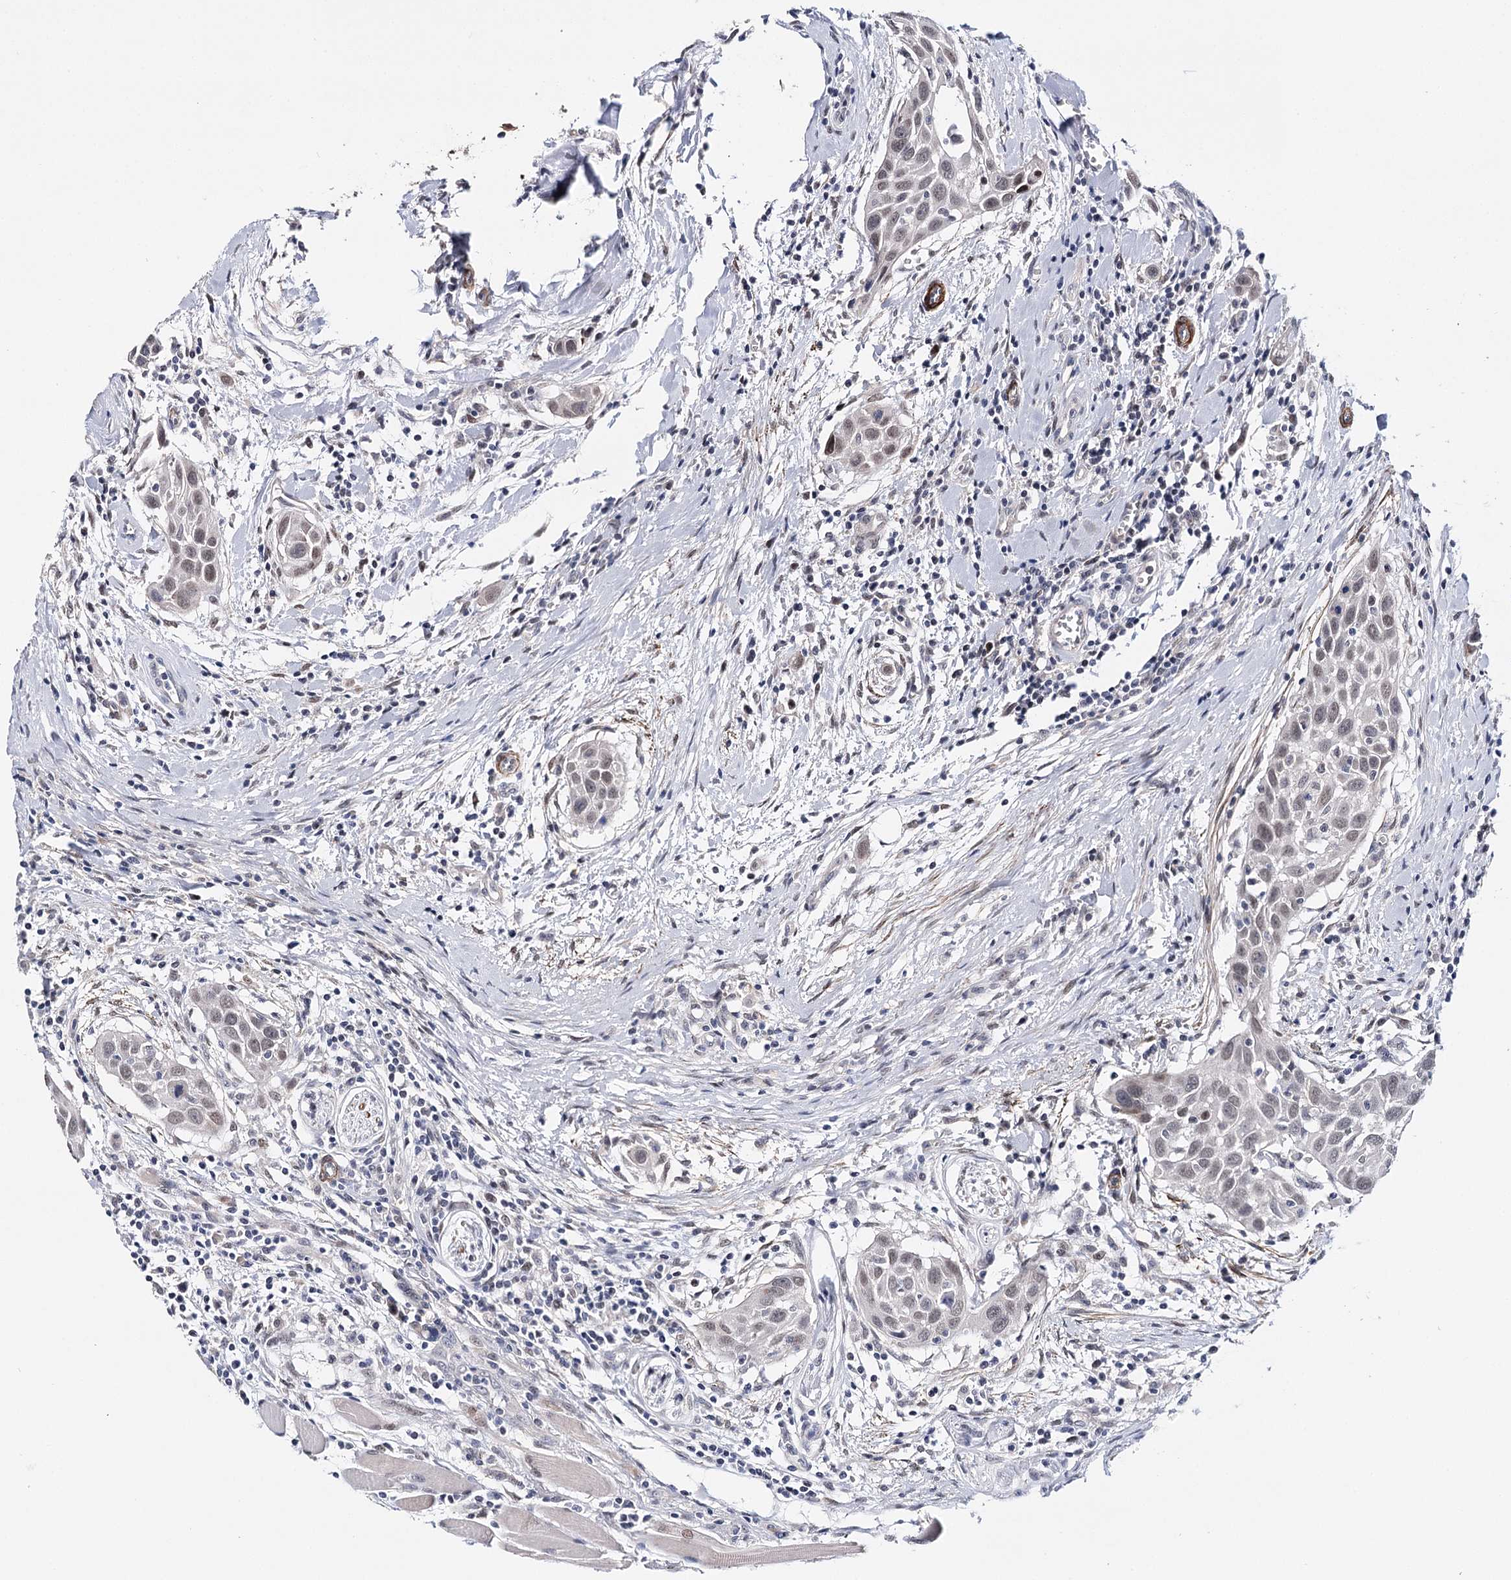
{"staining": {"intensity": "weak", "quantity": "25%-75%", "location": "nuclear"}, "tissue": "head and neck cancer", "cell_type": "Tumor cells", "image_type": "cancer", "snomed": [{"axis": "morphology", "description": "Squamous cell carcinoma, NOS"}, {"axis": "topography", "description": "Oral tissue"}, {"axis": "topography", "description": "Head-Neck"}], "caption": "This photomicrograph reveals head and neck cancer stained with immunohistochemistry (IHC) to label a protein in brown. The nuclear of tumor cells show weak positivity for the protein. Nuclei are counter-stained blue.", "gene": "CFAP46", "patient": {"sex": "female", "age": 50}}